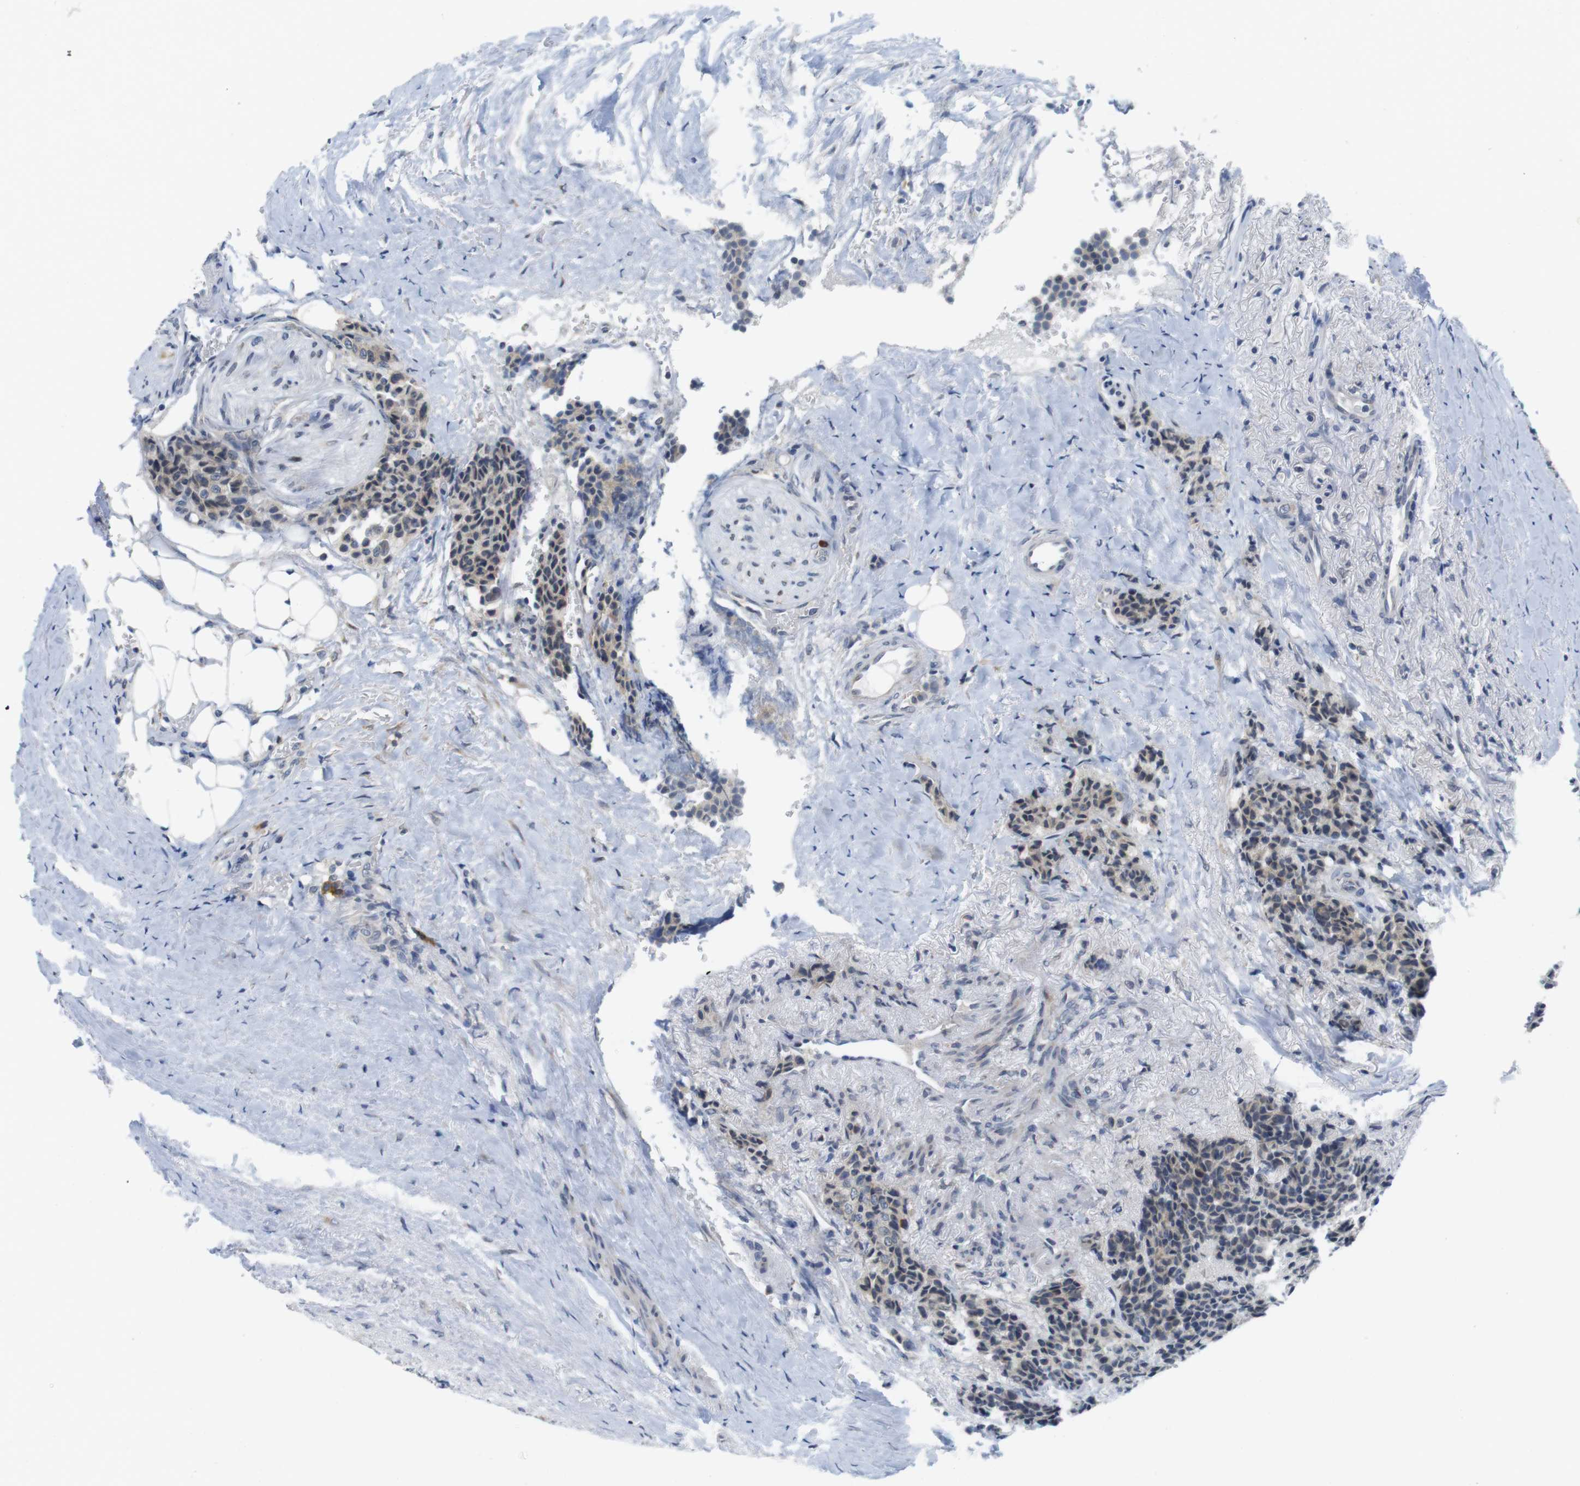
{"staining": {"intensity": "negative", "quantity": "none", "location": "none"}, "tissue": "carcinoid", "cell_type": "Tumor cells", "image_type": "cancer", "snomed": [{"axis": "morphology", "description": "Carcinoid, malignant, NOS"}, {"axis": "topography", "description": "Colon"}], "caption": "IHC histopathology image of neoplastic tissue: carcinoid stained with DAB demonstrates no significant protein staining in tumor cells.", "gene": "ERGIC3", "patient": {"sex": "female", "age": 61}}